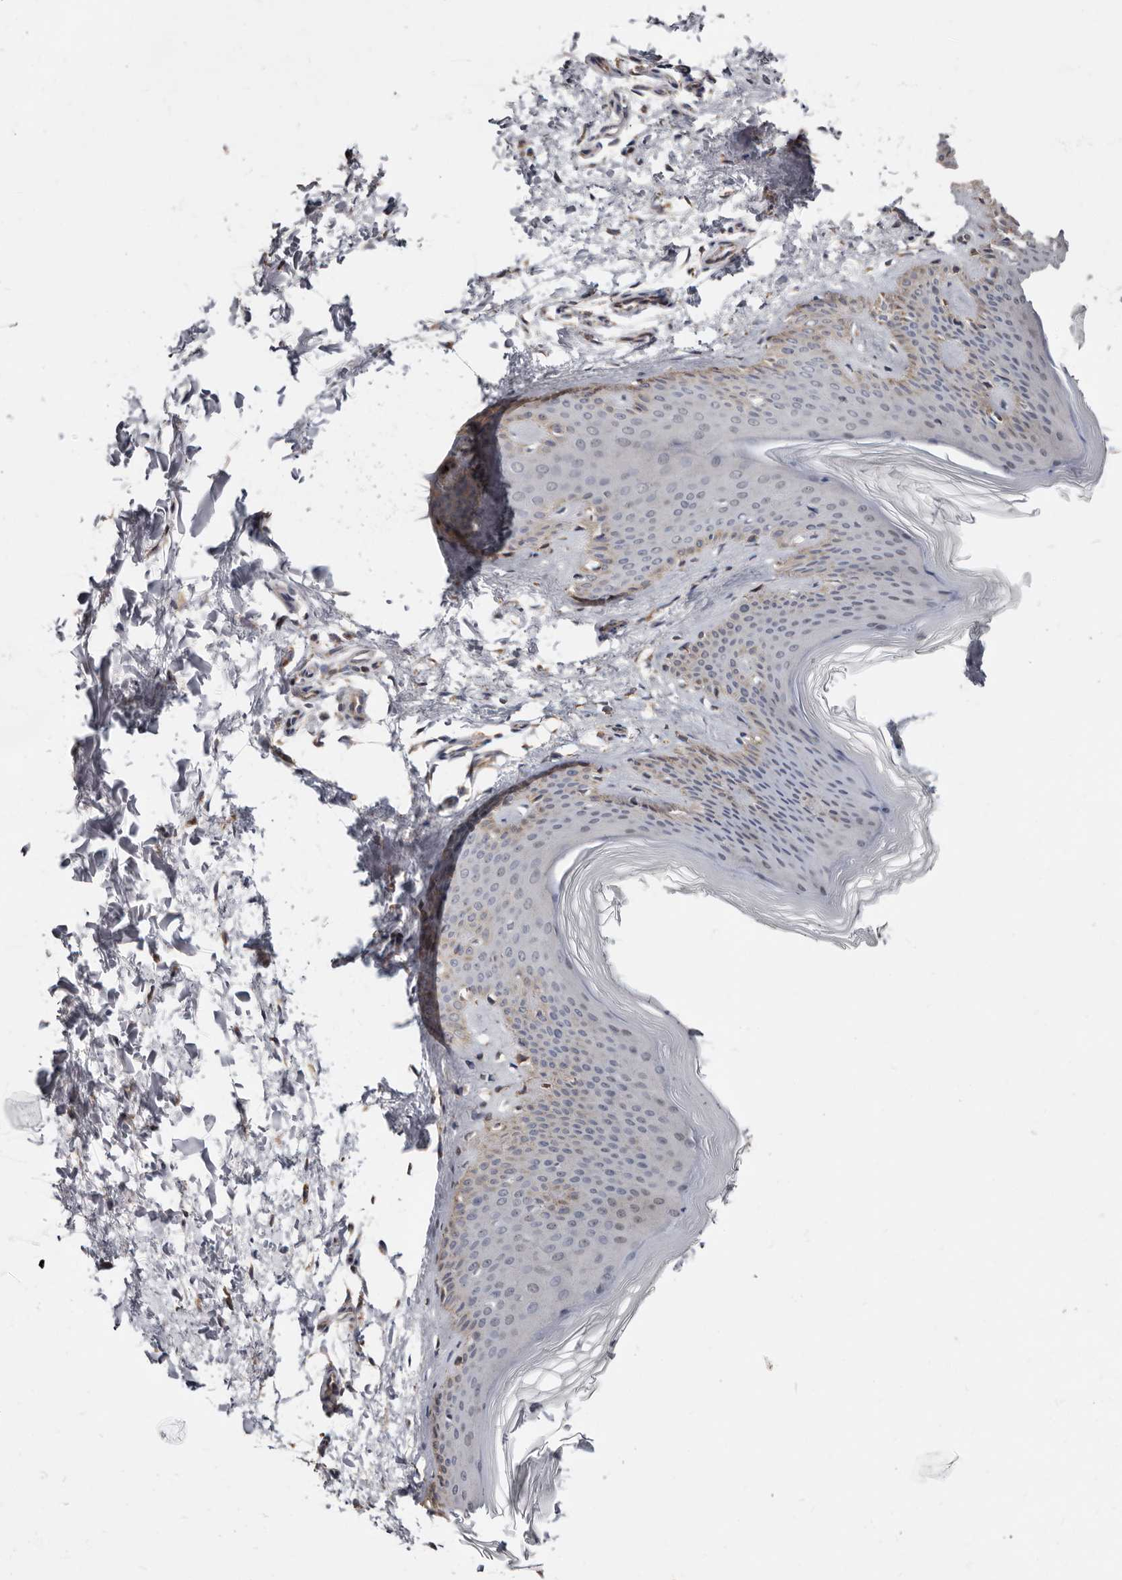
{"staining": {"intensity": "negative", "quantity": "none", "location": "none"}, "tissue": "skin", "cell_type": "Fibroblasts", "image_type": "normal", "snomed": [{"axis": "morphology", "description": "Normal tissue, NOS"}, {"axis": "topography", "description": "Skin"}], "caption": "High magnification brightfield microscopy of unremarkable skin stained with DAB (3,3'-diaminobenzidine) (brown) and counterstained with hematoxylin (blue): fibroblasts show no significant expression. Brightfield microscopy of immunohistochemistry stained with DAB (brown) and hematoxylin (blue), captured at high magnification.", "gene": "MRPL18", "patient": {"sex": "female", "age": 27}}